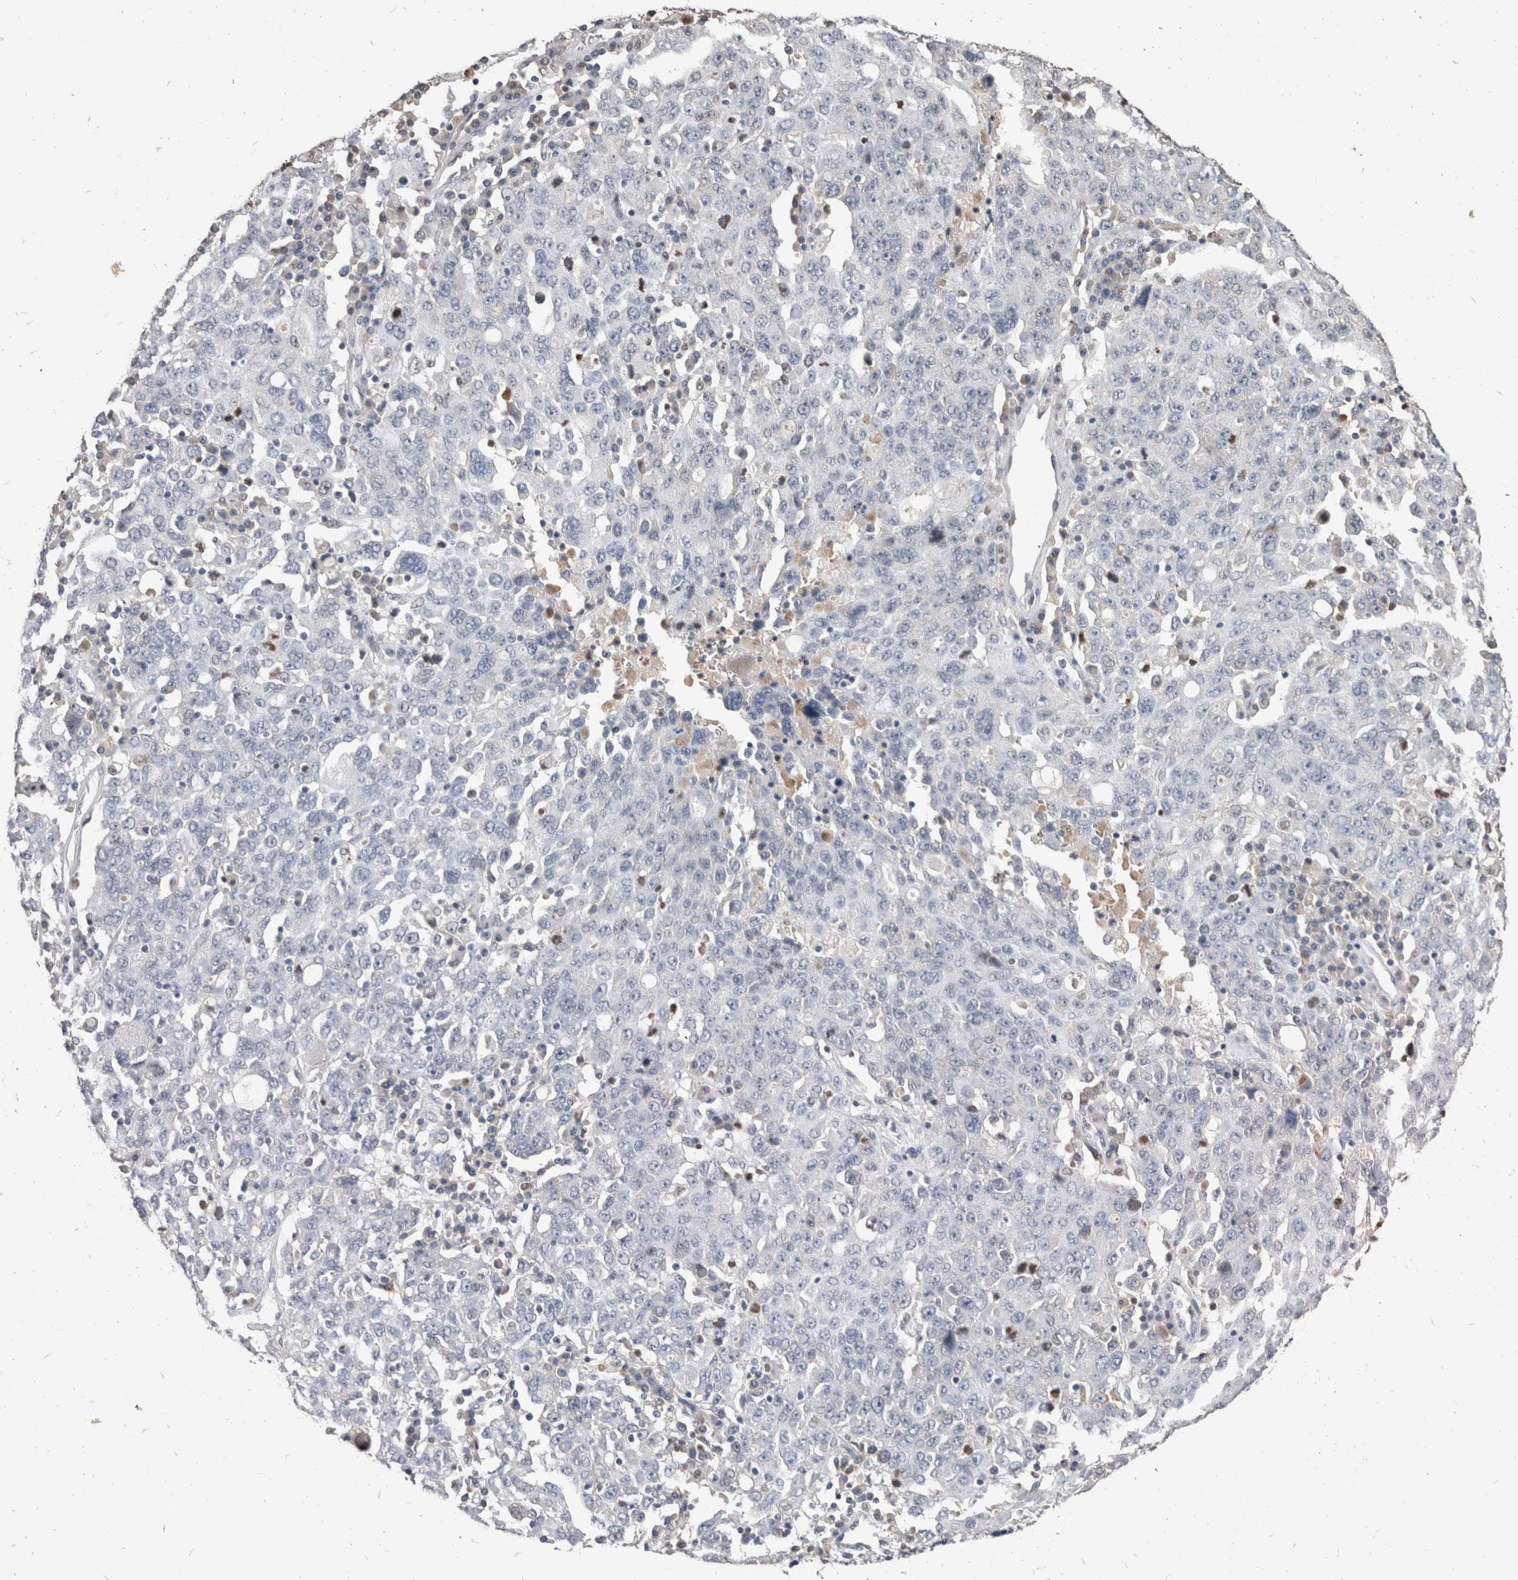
{"staining": {"intensity": "negative", "quantity": "none", "location": "none"}, "tissue": "ovarian cancer", "cell_type": "Tumor cells", "image_type": "cancer", "snomed": [{"axis": "morphology", "description": "Carcinoma, endometroid"}, {"axis": "topography", "description": "Ovary"}], "caption": "DAB (3,3'-diaminobenzidine) immunohistochemical staining of human ovarian cancer displays no significant positivity in tumor cells.", "gene": "DDX17", "patient": {"sex": "female", "age": 62}}